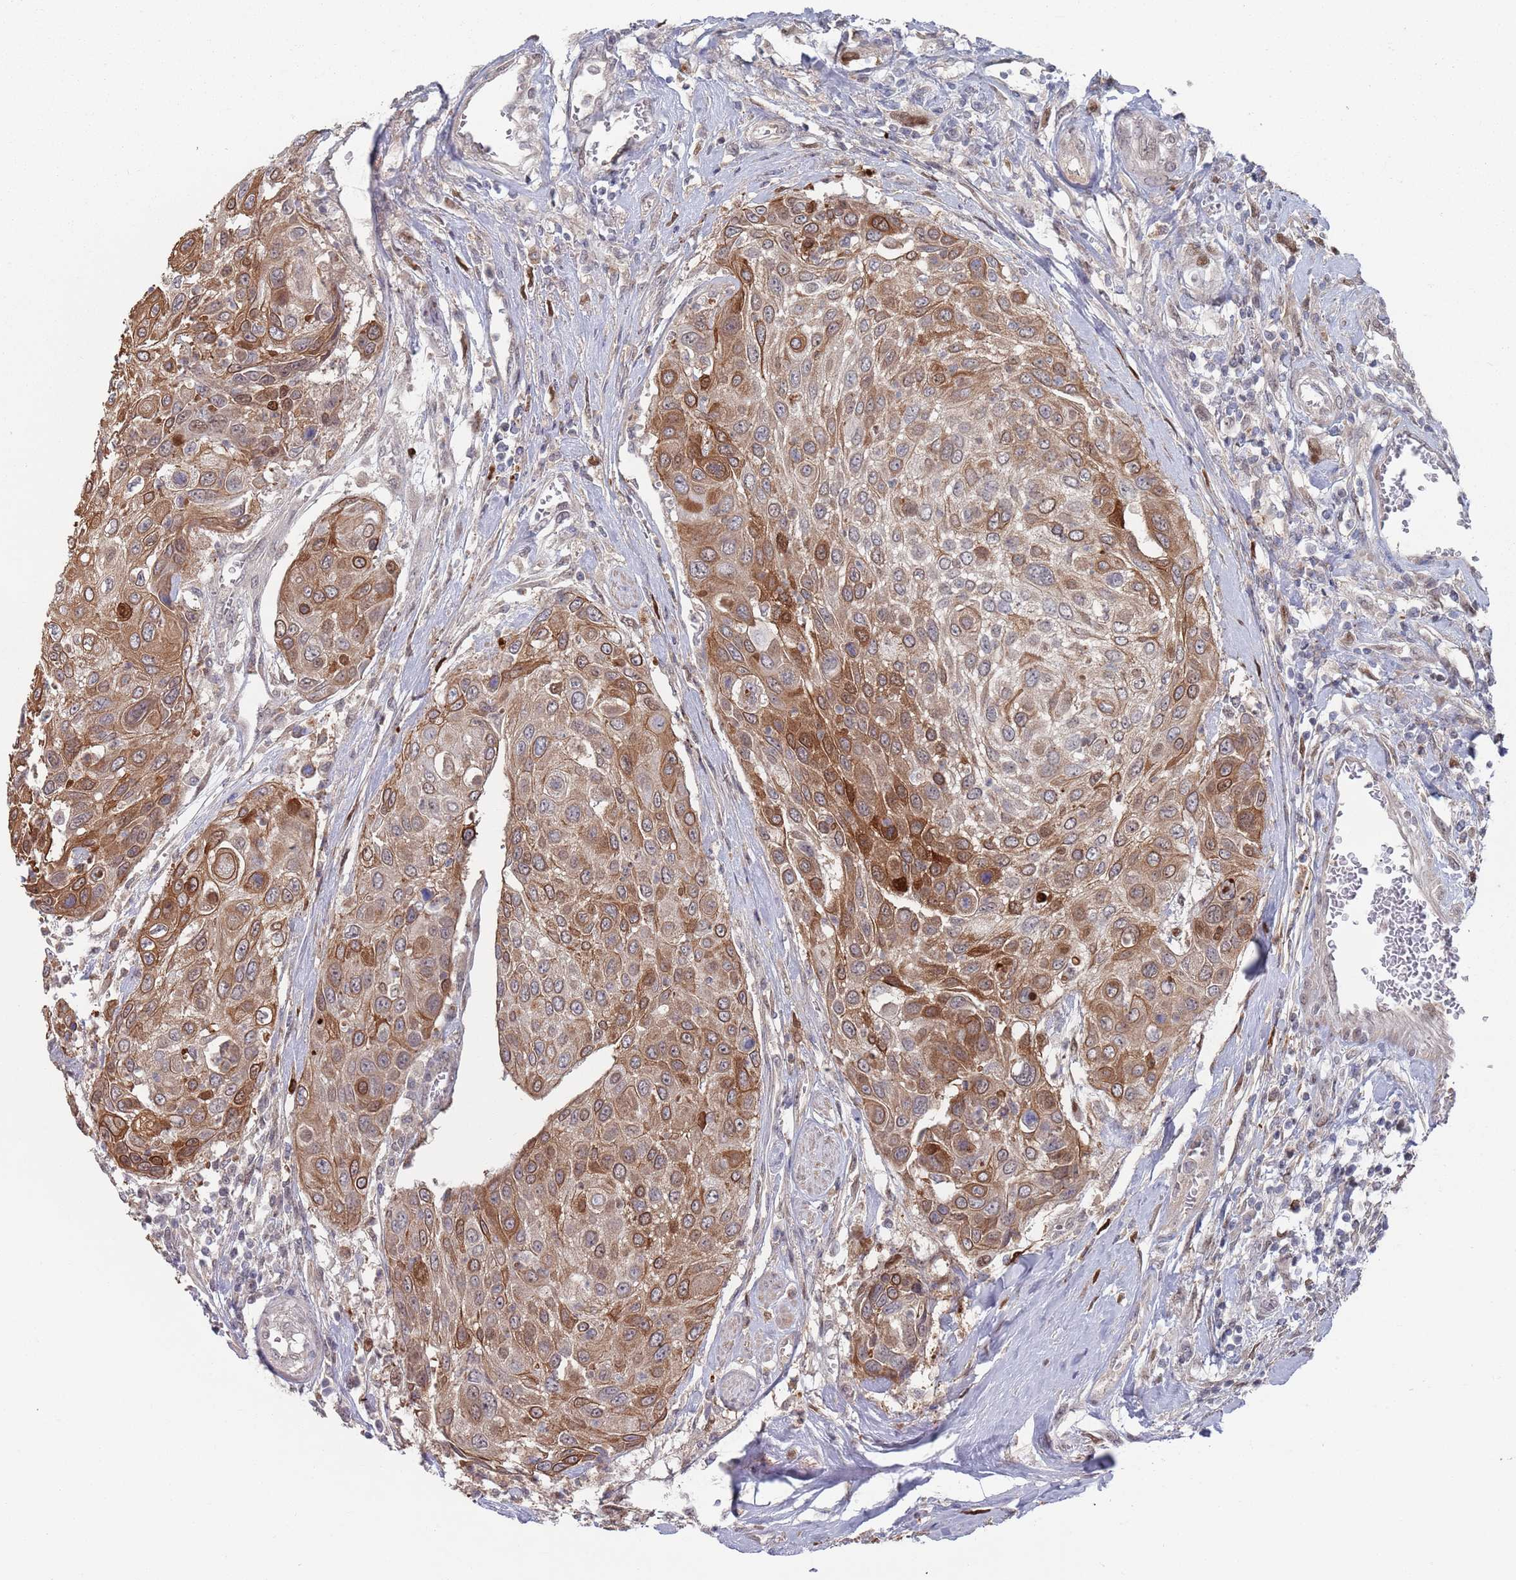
{"staining": {"intensity": "moderate", "quantity": ">75%", "location": "cytoplasmic/membranous"}, "tissue": "urothelial cancer", "cell_type": "Tumor cells", "image_type": "cancer", "snomed": [{"axis": "morphology", "description": "Urothelial carcinoma, High grade"}, {"axis": "topography", "description": "Urinary bladder"}], "caption": "Urothelial cancer stained with IHC demonstrates moderate cytoplasmic/membranous expression in approximately >75% of tumor cells. (DAB IHC, brown staining for protein, blue staining for nuclei).", "gene": "DGKD", "patient": {"sex": "female", "age": 79}}